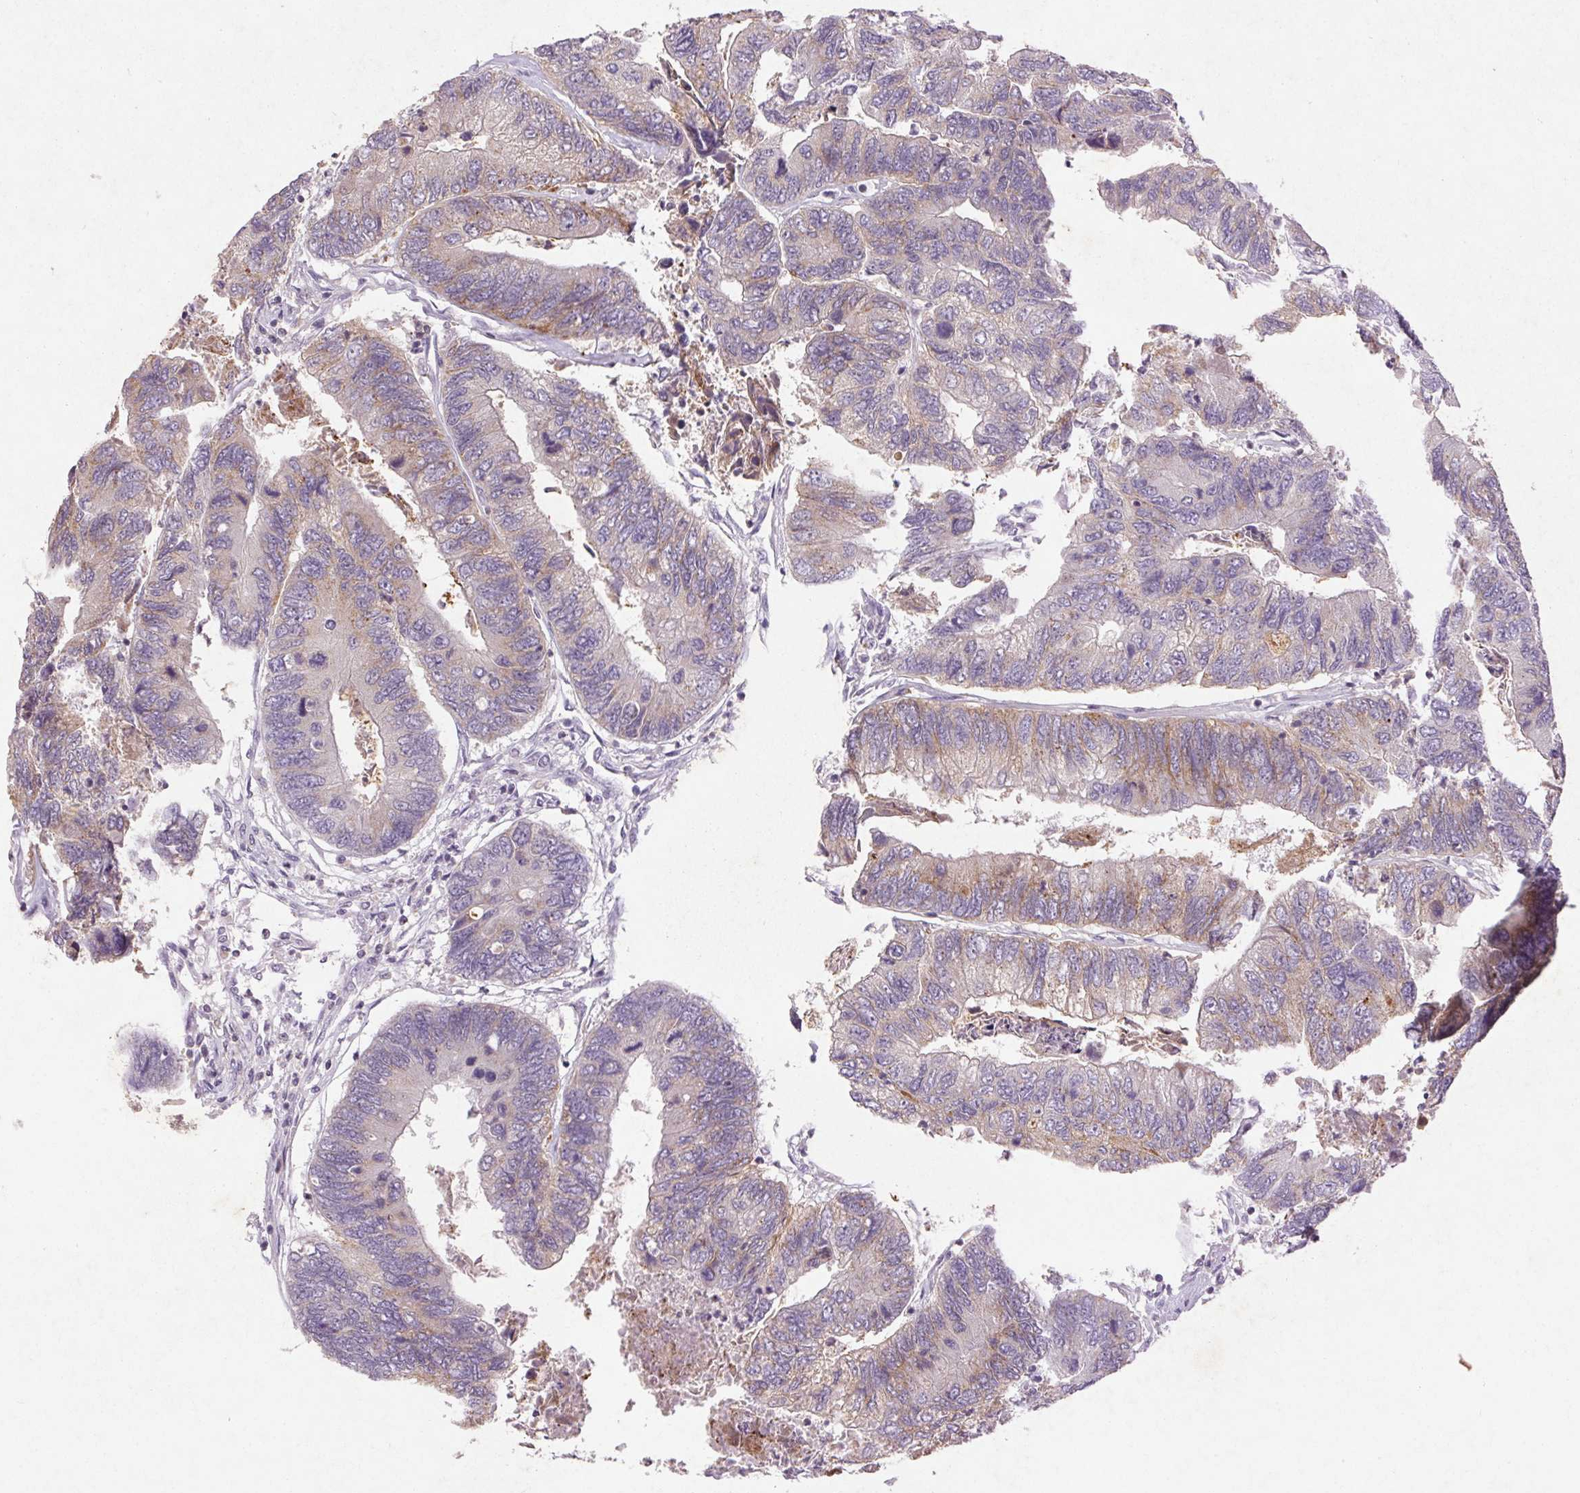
{"staining": {"intensity": "weak", "quantity": "<25%", "location": "cytoplasmic/membranous"}, "tissue": "colorectal cancer", "cell_type": "Tumor cells", "image_type": "cancer", "snomed": [{"axis": "morphology", "description": "Adenocarcinoma, NOS"}, {"axis": "topography", "description": "Colon"}], "caption": "Immunohistochemistry image of neoplastic tissue: human colorectal adenocarcinoma stained with DAB (3,3'-diaminobenzidine) reveals no significant protein expression in tumor cells.", "gene": "FNDC7", "patient": {"sex": "female", "age": 67}}